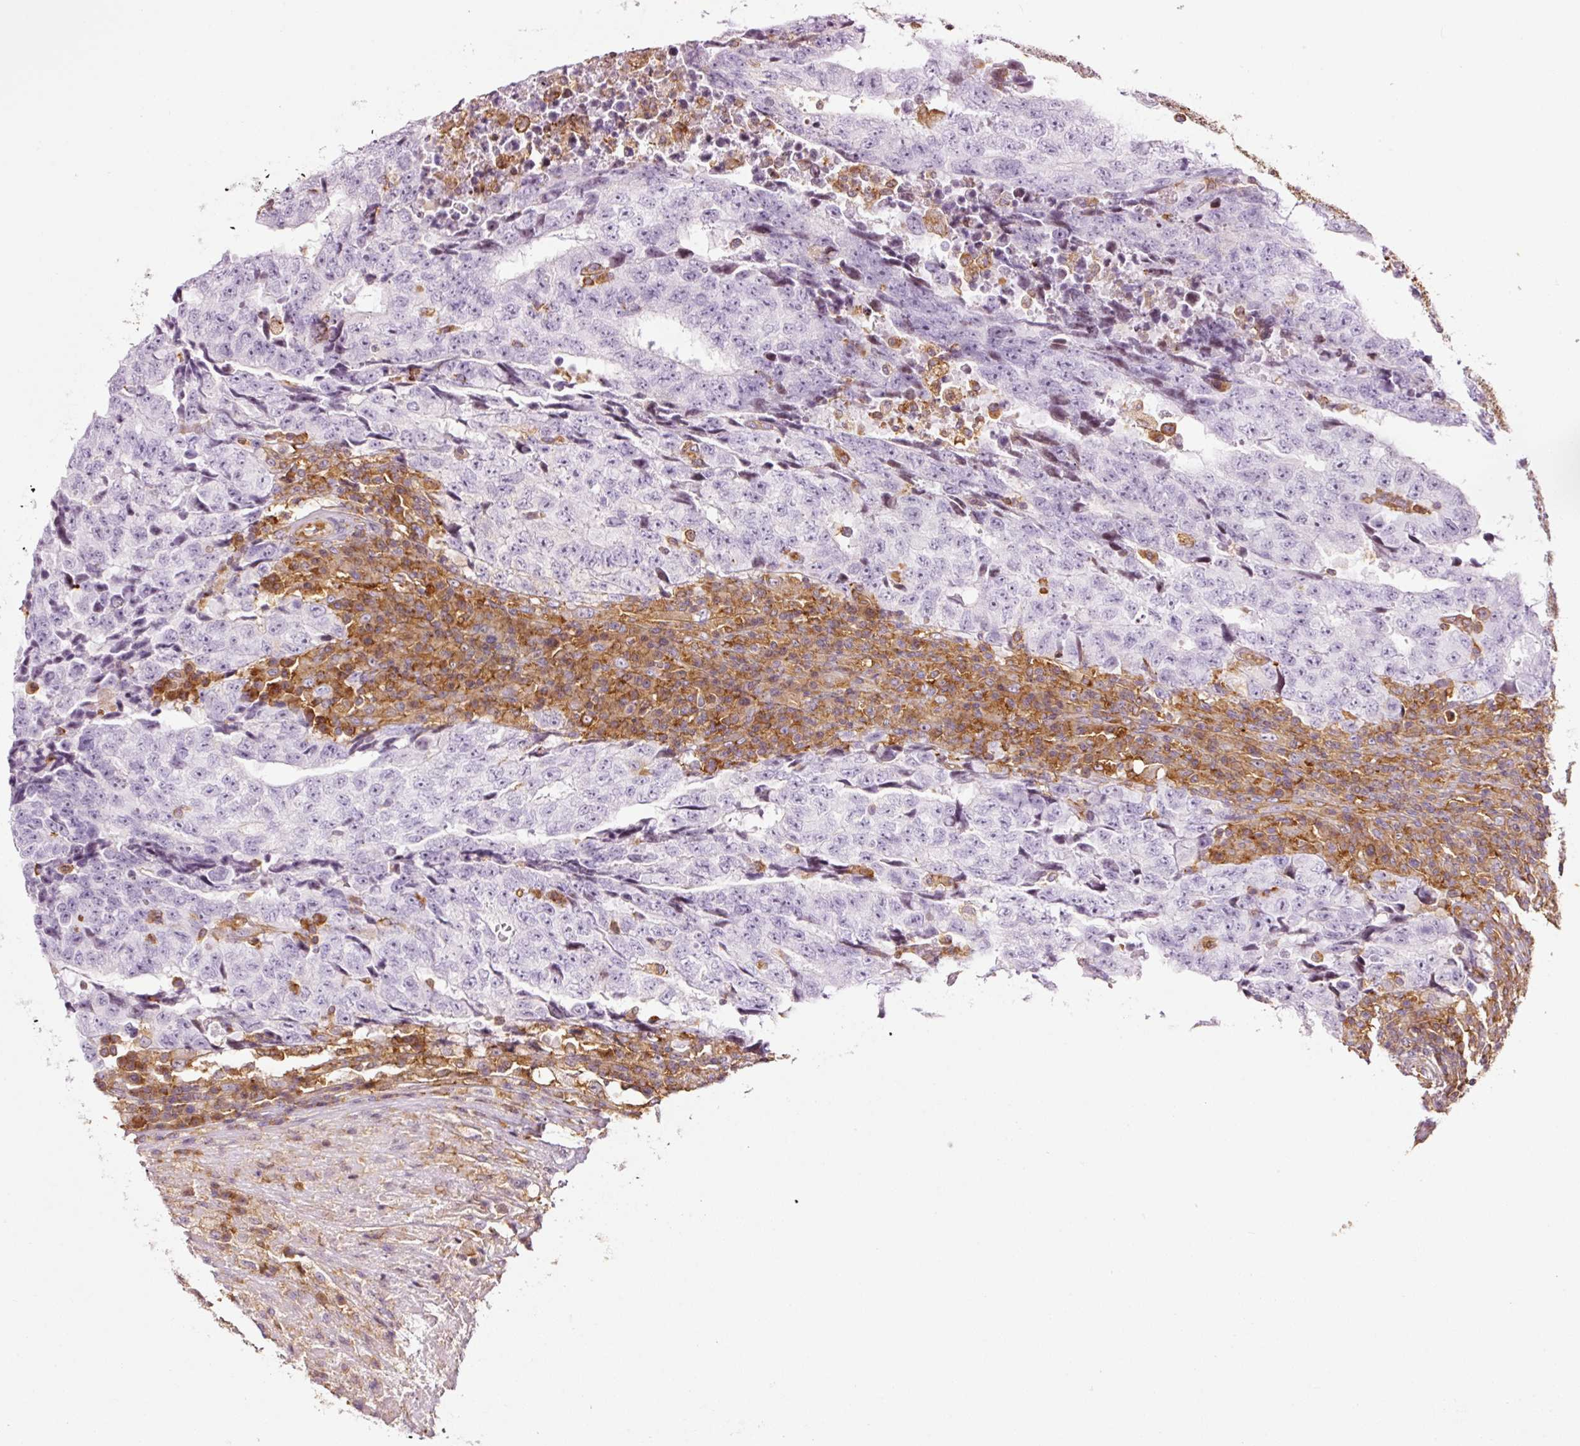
{"staining": {"intensity": "negative", "quantity": "none", "location": "none"}, "tissue": "testis cancer", "cell_type": "Tumor cells", "image_type": "cancer", "snomed": [{"axis": "morphology", "description": "Necrosis, NOS"}, {"axis": "morphology", "description": "Carcinoma, Embryonal, NOS"}, {"axis": "topography", "description": "Testis"}], "caption": "A histopathology image of testis cancer (embryonal carcinoma) stained for a protein exhibits no brown staining in tumor cells. Nuclei are stained in blue.", "gene": "SCNM1", "patient": {"sex": "male", "age": 19}}